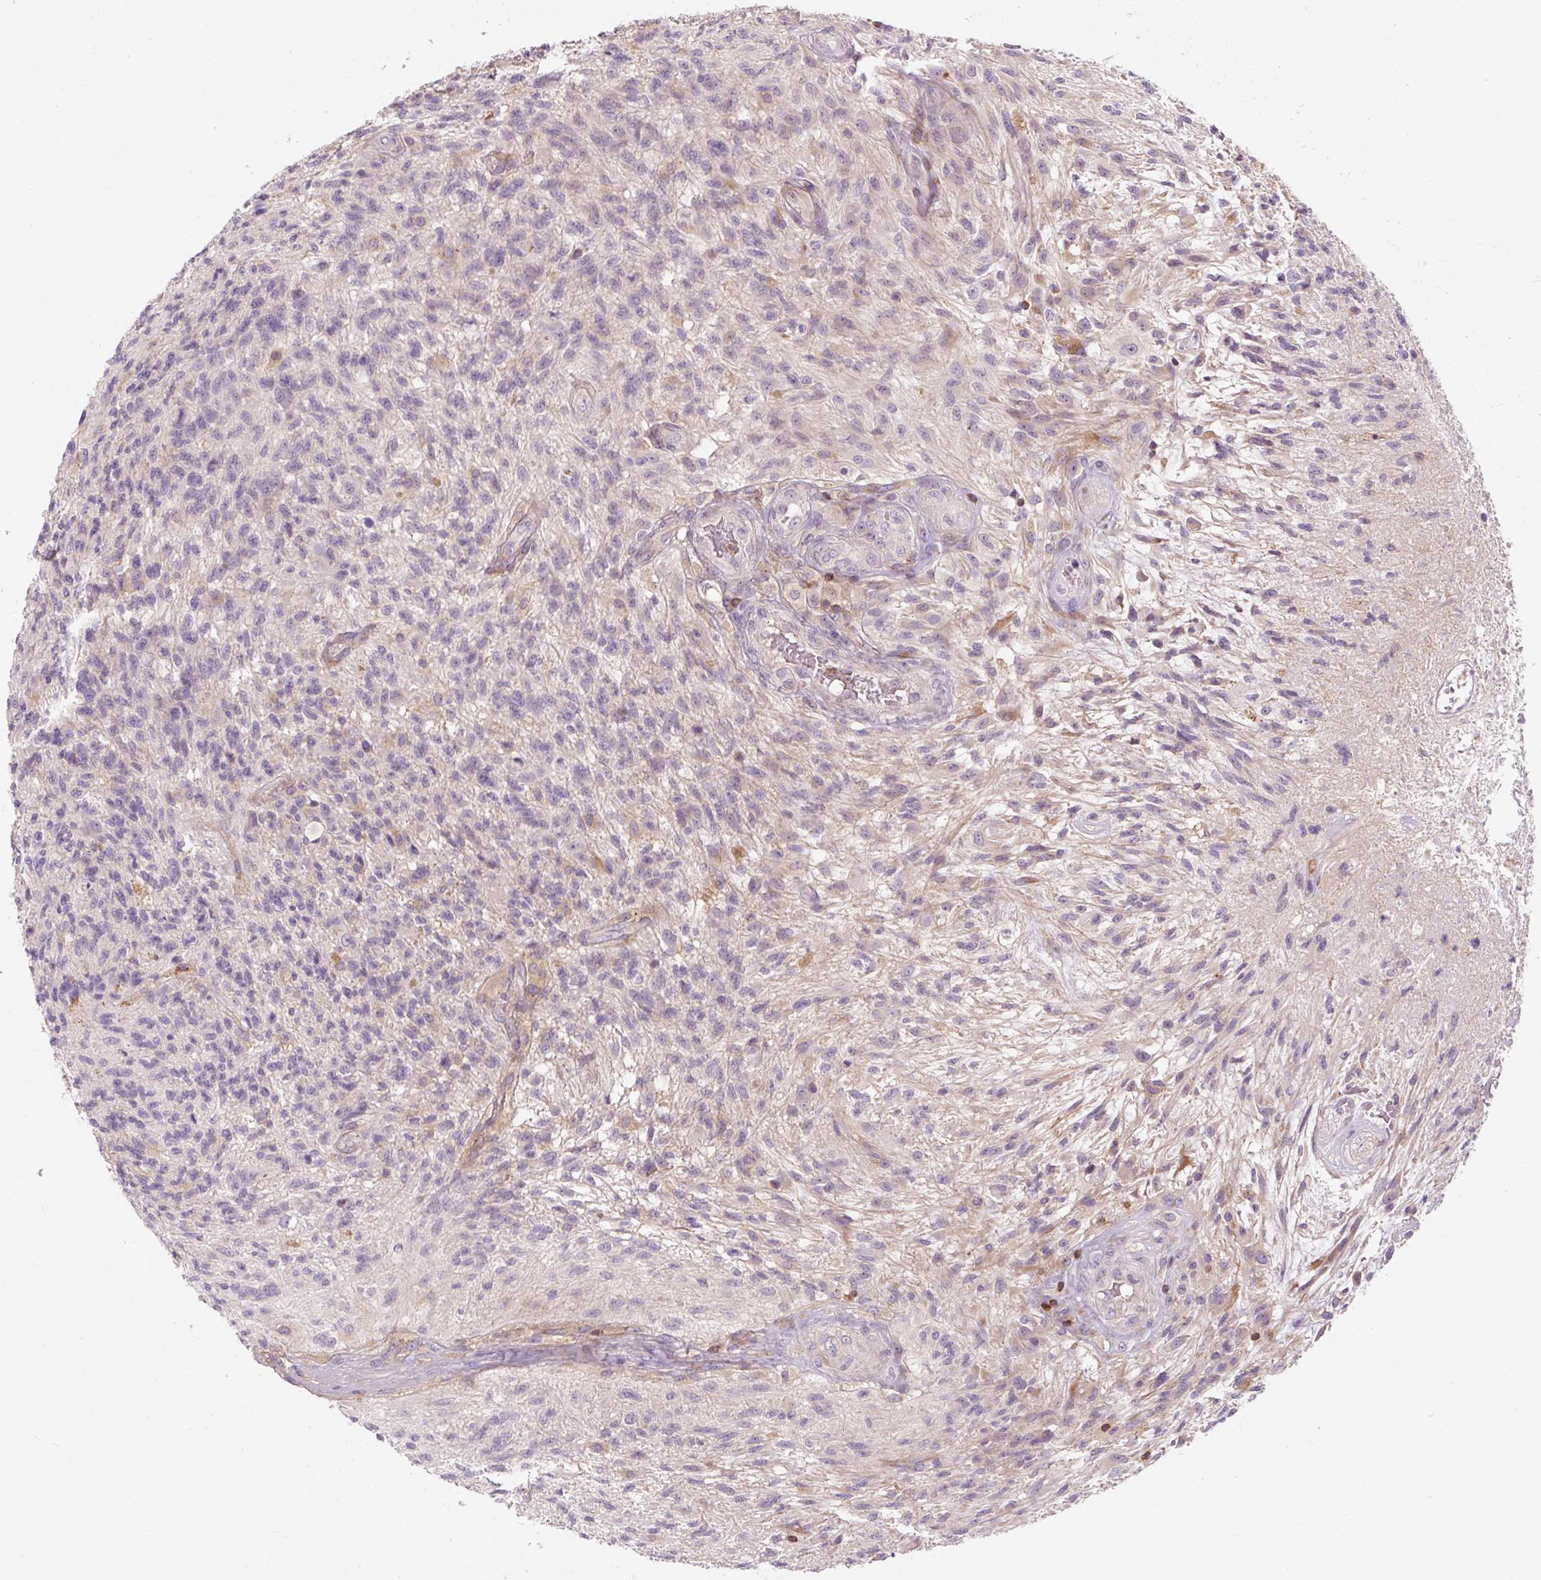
{"staining": {"intensity": "negative", "quantity": "none", "location": "none"}, "tissue": "glioma", "cell_type": "Tumor cells", "image_type": "cancer", "snomed": [{"axis": "morphology", "description": "Glioma, malignant, High grade"}, {"axis": "topography", "description": "Brain"}], "caption": "Immunohistochemistry (IHC) of human glioma demonstrates no expression in tumor cells.", "gene": "TIGD2", "patient": {"sex": "male", "age": 56}}